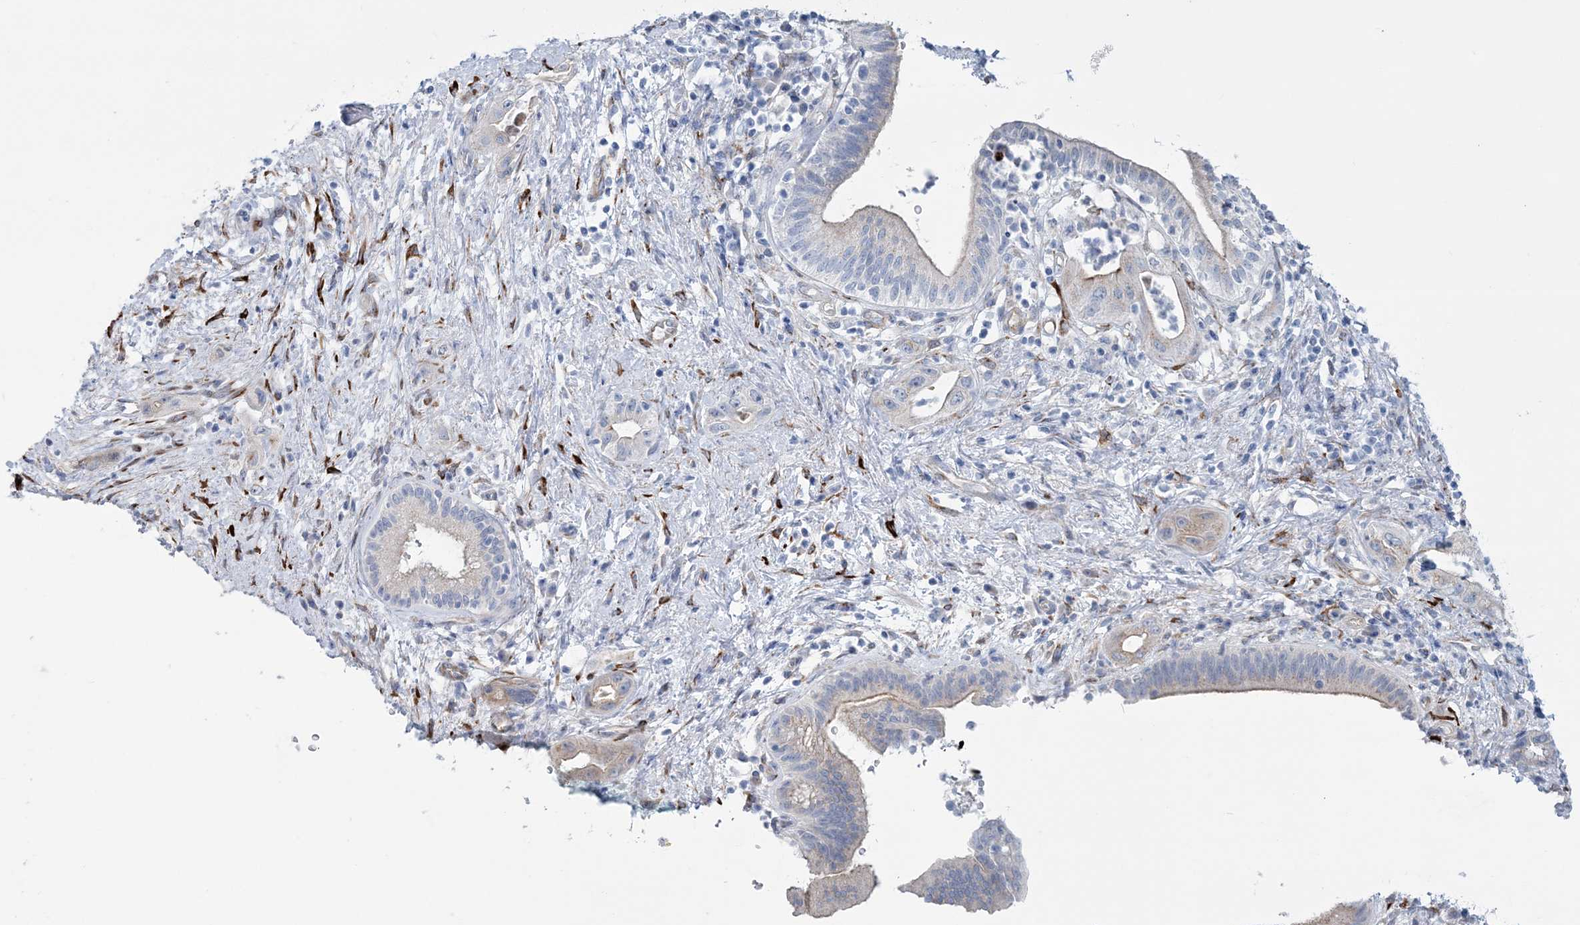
{"staining": {"intensity": "weak", "quantity": "<25%", "location": "cytoplasmic/membranous"}, "tissue": "pancreatic cancer", "cell_type": "Tumor cells", "image_type": "cancer", "snomed": [{"axis": "morphology", "description": "Adenocarcinoma, NOS"}, {"axis": "topography", "description": "Pancreas"}], "caption": "IHC micrograph of pancreatic cancer (adenocarcinoma) stained for a protein (brown), which exhibits no staining in tumor cells.", "gene": "RAB11FIP5", "patient": {"sex": "female", "age": 73}}